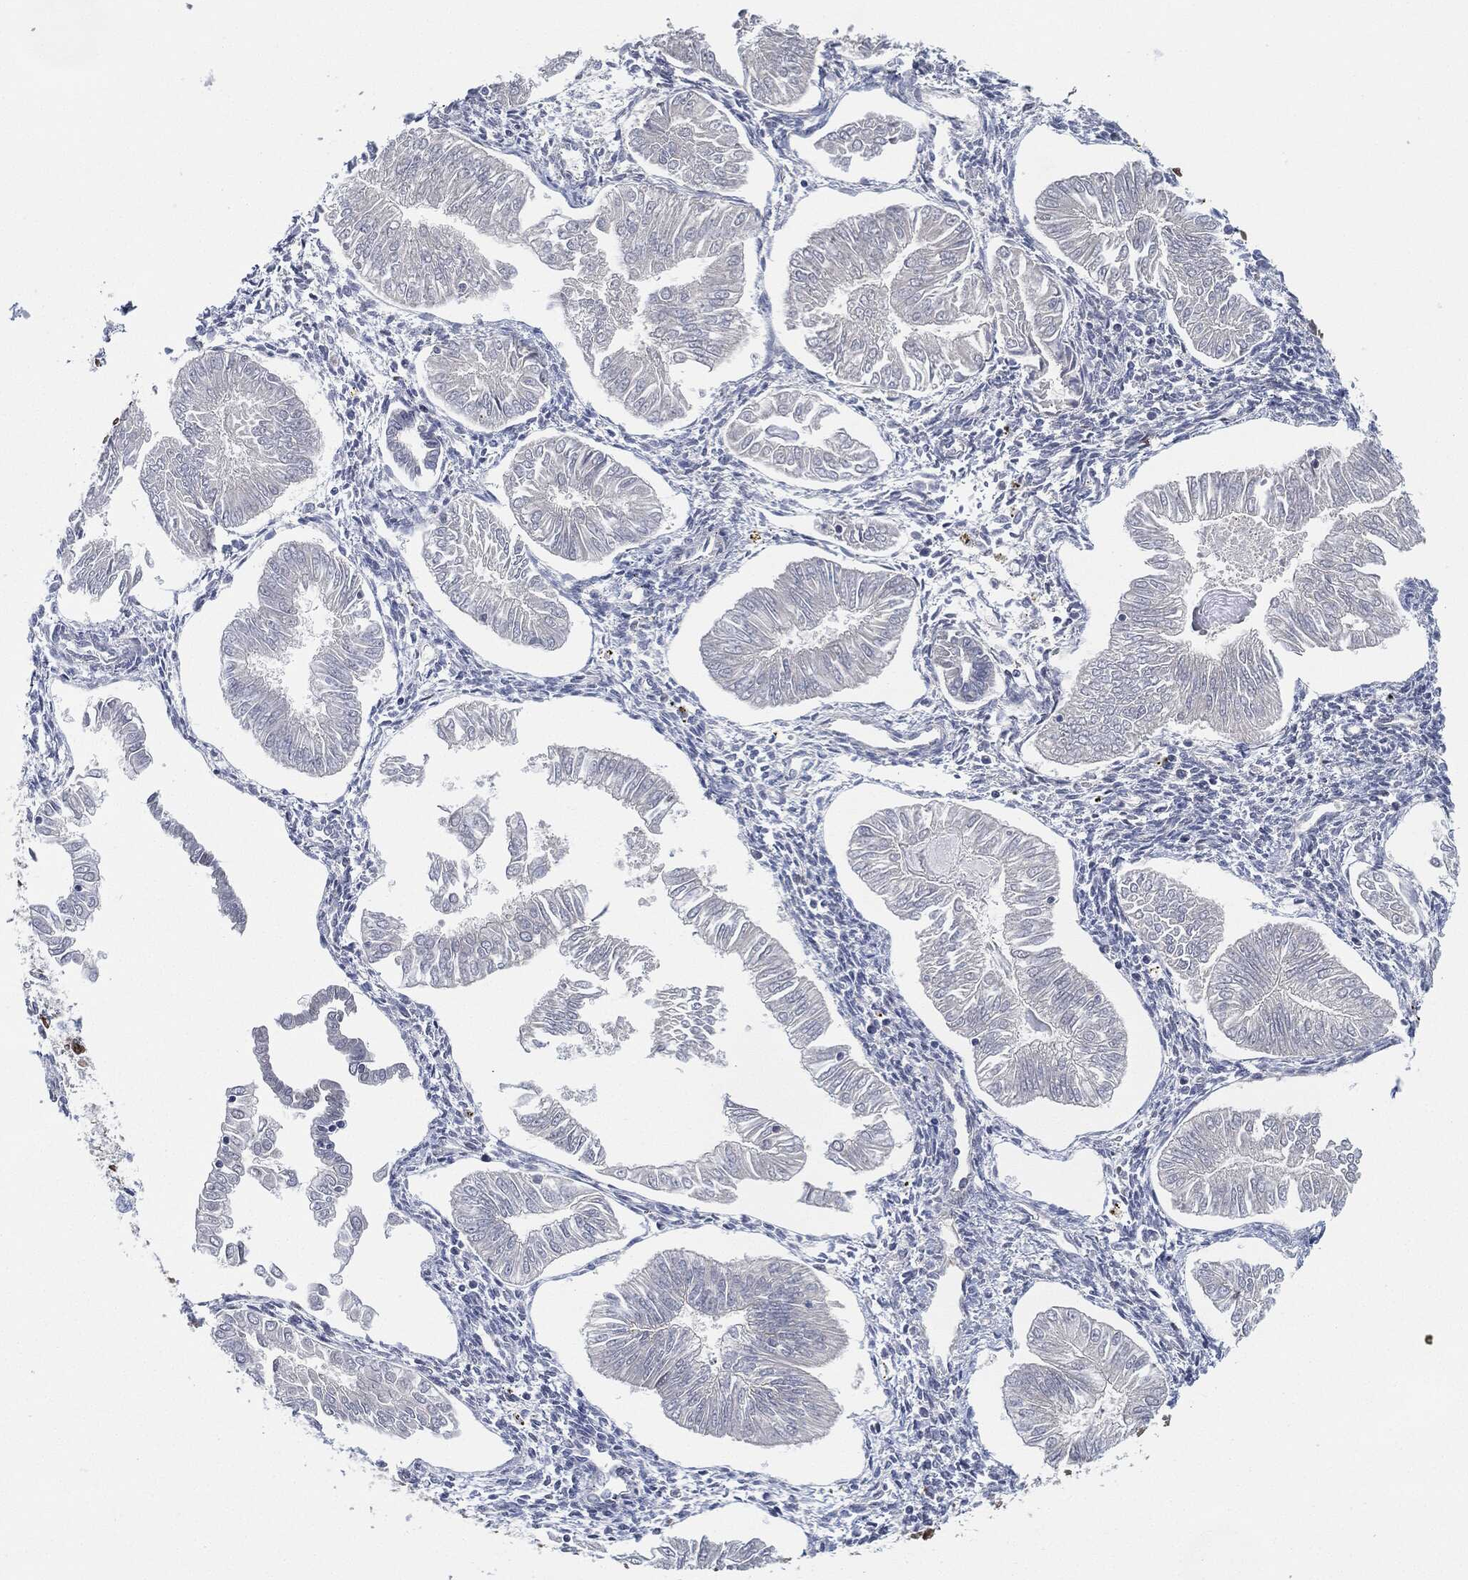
{"staining": {"intensity": "moderate", "quantity": "25%-75%", "location": "cytoplasmic/membranous,nuclear"}, "tissue": "endometrial cancer", "cell_type": "Tumor cells", "image_type": "cancer", "snomed": [{"axis": "morphology", "description": "Adenocarcinoma, NOS"}, {"axis": "topography", "description": "Endometrium"}], "caption": "IHC (DAB (3,3'-diaminobenzidine)) staining of human adenocarcinoma (endometrial) exhibits moderate cytoplasmic/membranous and nuclear protein positivity in approximately 25%-75% of tumor cells.", "gene": "TAGLN", "patient": {"sex": "female", "age": 53}}